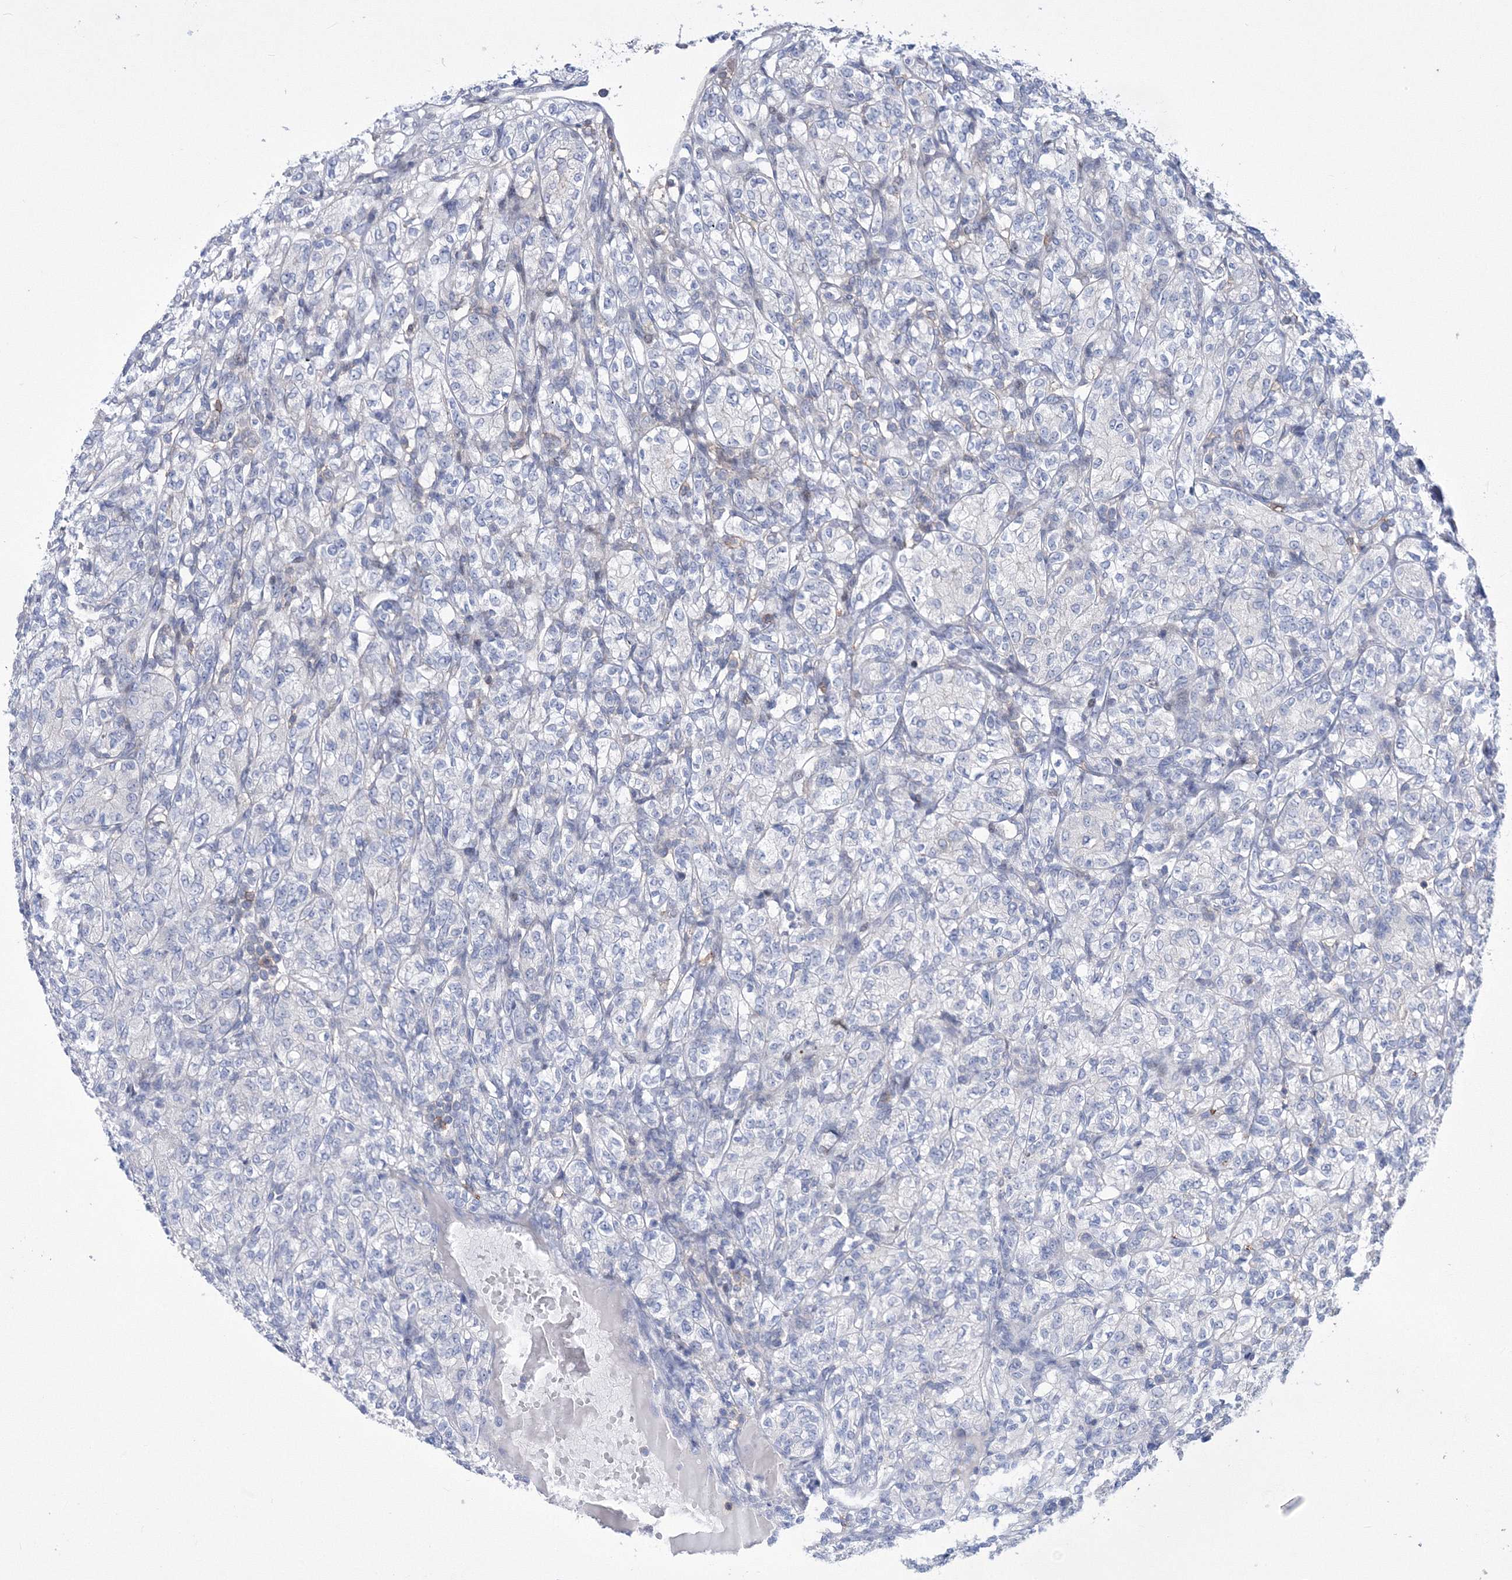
{"staining": {"intensity": "negative", "quantity": "none", "location": "none"}, "tissue": "renal cancer", "cell_type": "Tumor cells", "image_type": "cancer", "snomed": [{"axis": "morphology", "description": "Adenocarcinoma, NOS"}, {"axis": "topography", "description": "Kidney"}], "caption": "This is an immunohistochemistry image of renal cancer (adenocarcinoma). There is no staining in tumor cells.", "gene": "RNPEPL1", "patient": {"sex": "male", "age": 77}}